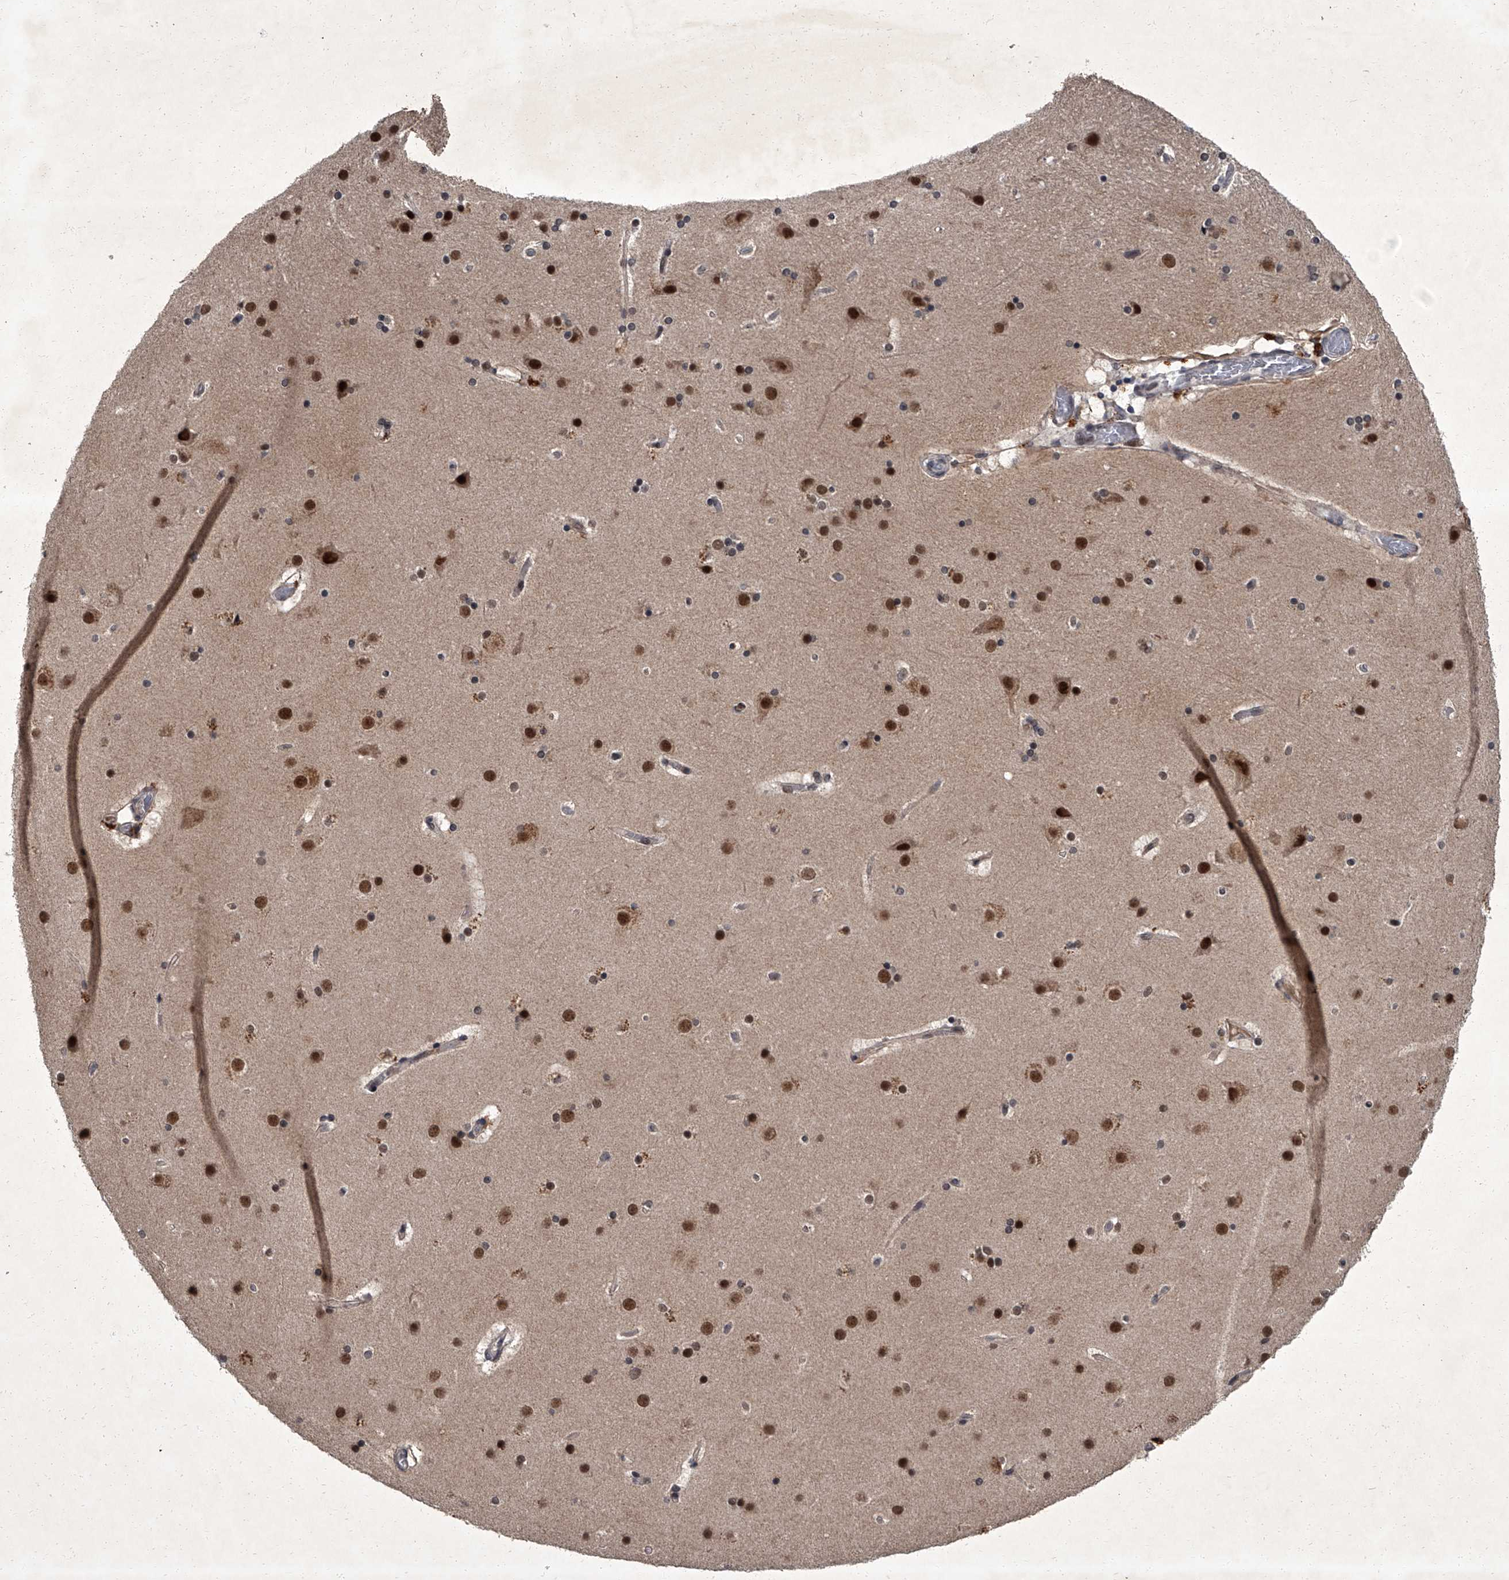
{"staining": {"intensity": "negative", "quantity": "none", "location": "none"}, "tissue": "cerebral cortex", "cell_type": "Endothelial cells", "image_type": "normal", "snomed": [{"axis": "morphology", "description": "Normal tissue, NOS"}, {"axis": "topography", "description": "Cerebral cortex"}], "caption": "The IHC photomicrograph has no significant expression in endothelial cells of cerebral cortex. (Brightfield microscopy of DAB (3,3'-diaminobenzidine) immunohistochemistry (IHC) at high magnification).", "gene": "ZNF518B", "patient": {"sex": "male", "age": 57}}